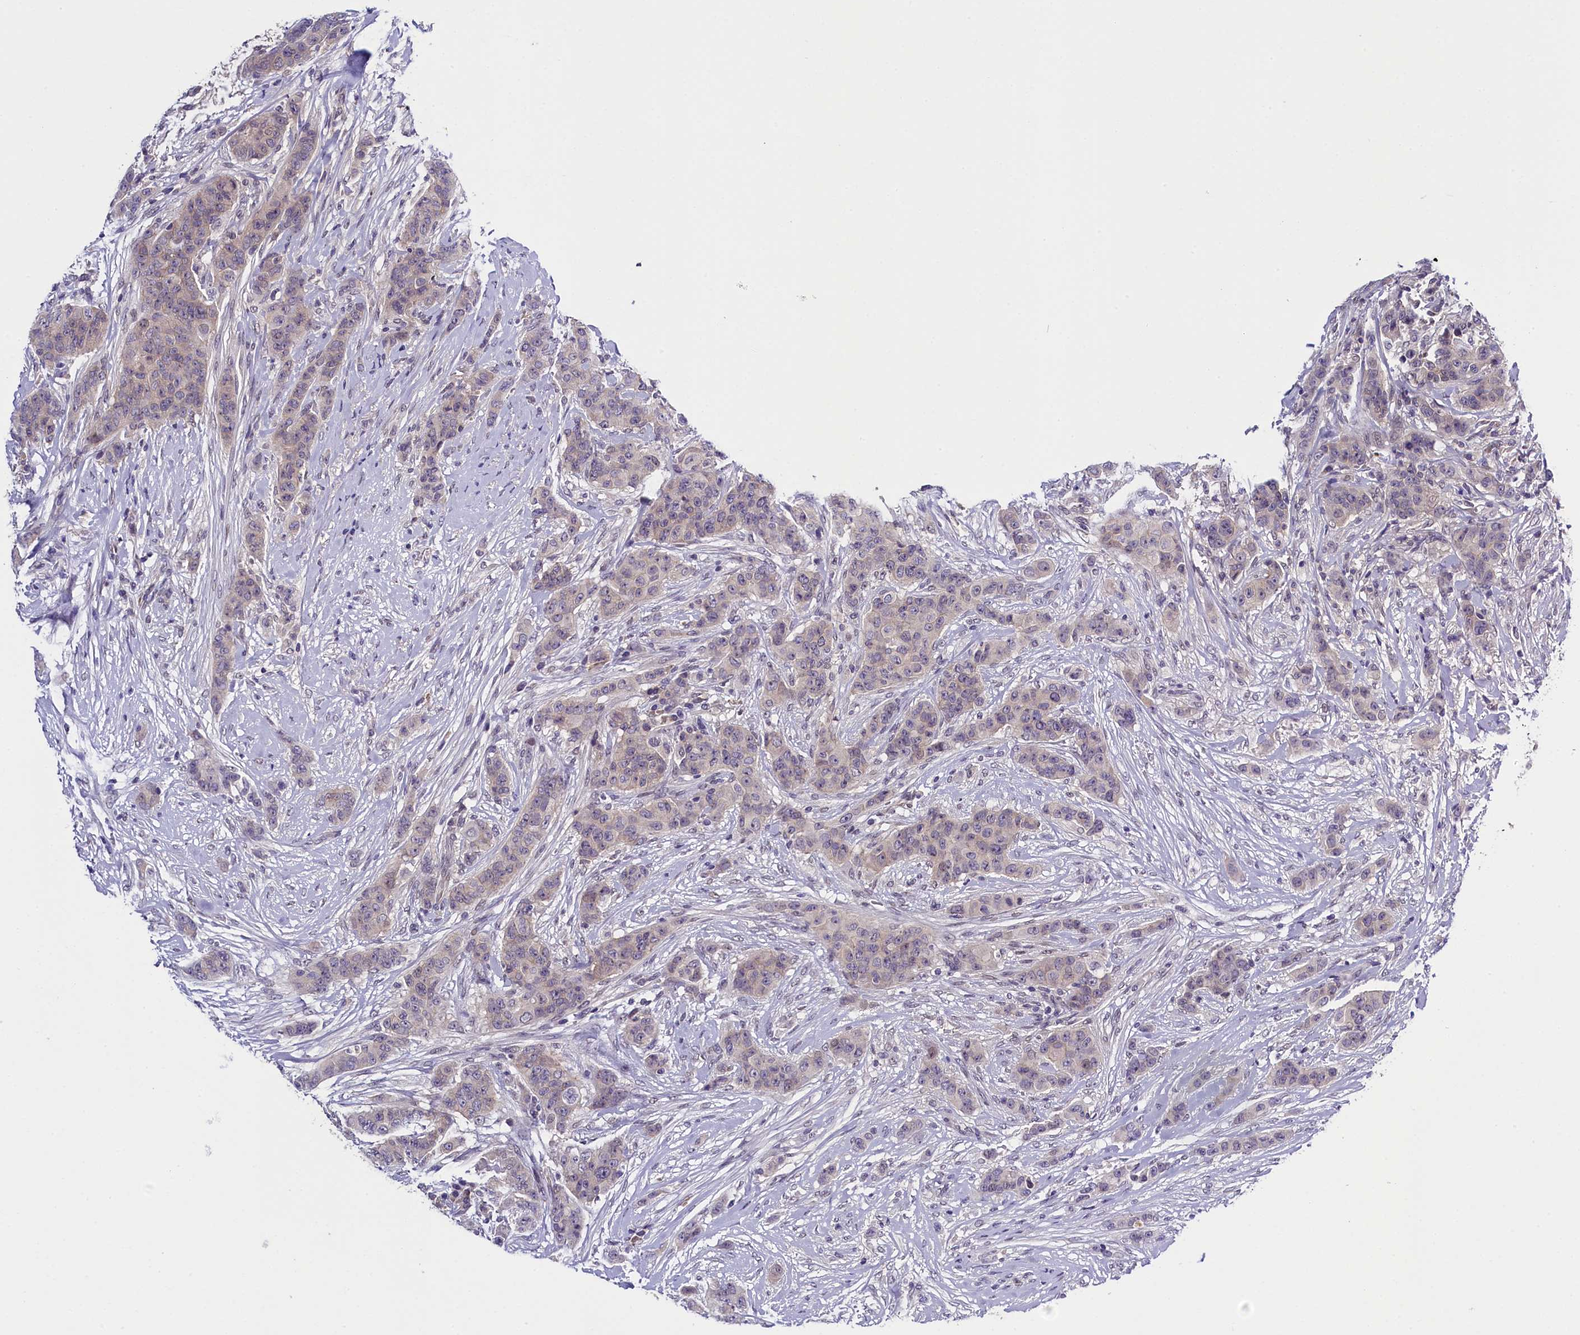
{"staining": {"intensity": "negative", "quantity": "none", "location": "none"}, "tissue": "breast cancer", "cell_type": "Tumor cells", "image_type": "cancer", "snomed": [{"axis": "morphology", "description": "Duct carcinoma"}, {"axis": "topography", "description": "Breast"}], "caption": "There is no significant staining in tumor cells of breast infiltrating ductal carcinoma. The staining is performed using DAB (3,3'-diaminobenzidine) brown chromogen with nuclei counter-stained in using hematoxylin.", "gene": "ENKD1", "patient": {"sex": "female", "age": 40}}